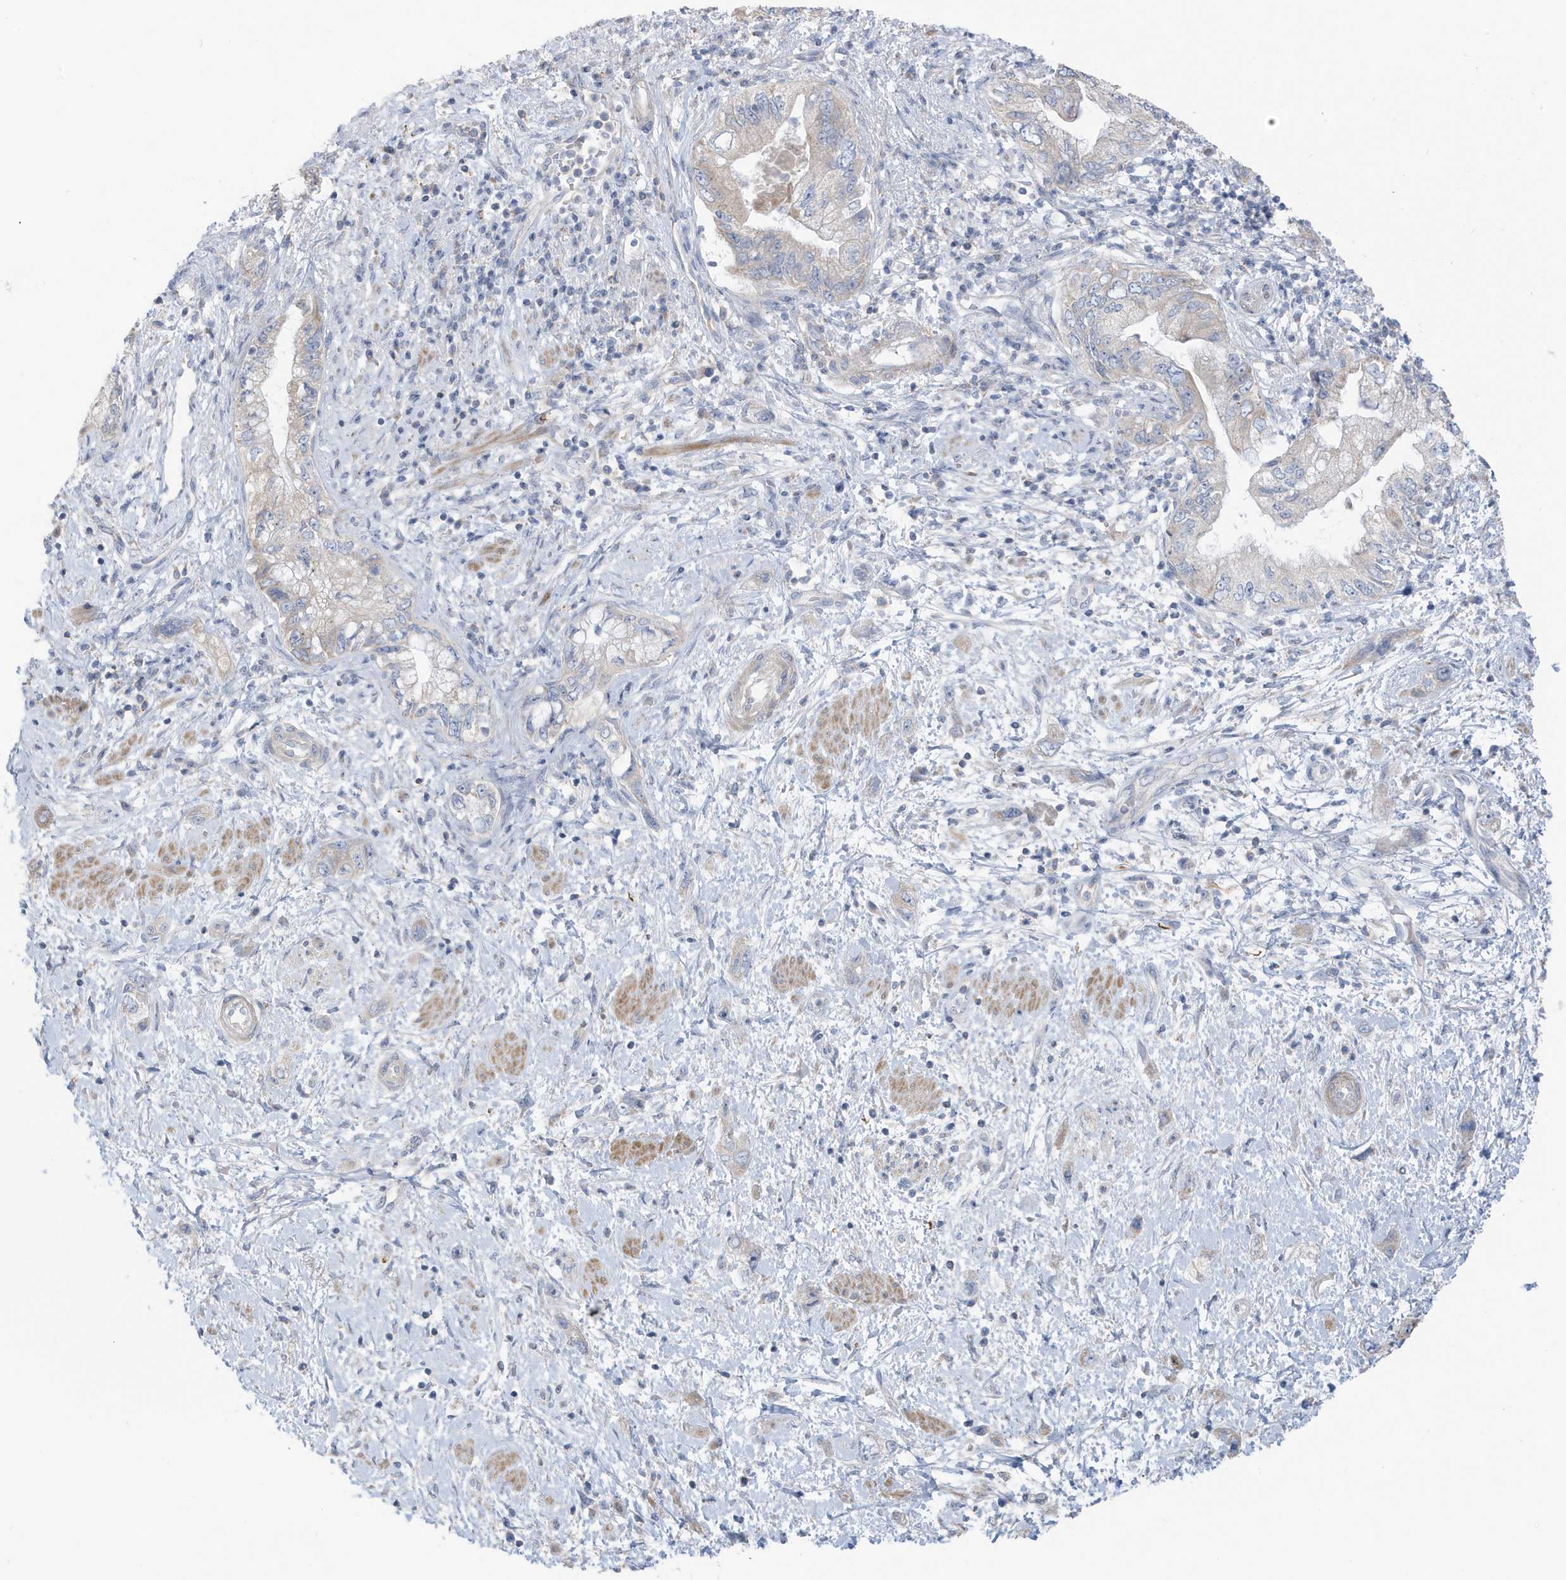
{"staining": {"intensity": "weak", "quantity": "25%-75%", "location": "cytoplasmic/membranous"}, "tissue": "pancreatic cancer", "cell_type": "Tumor cells", "image_type": "cancer", "snomed": [{"axis": "morphology", "description": "Adenocarcinoma, NOS"}, {"axis": "topography", "description": "Pancreas"}], "caption": "The micrograph exhibits immunohistochemical staining of pancreatic cancer (adenocarcinoma). There is weak cytoplasmic/membranous expression is present in approximately 25%-75% of tumor cells.", "gene": "ATP13A5", "patient": {"sex": "female", "age": 73}}